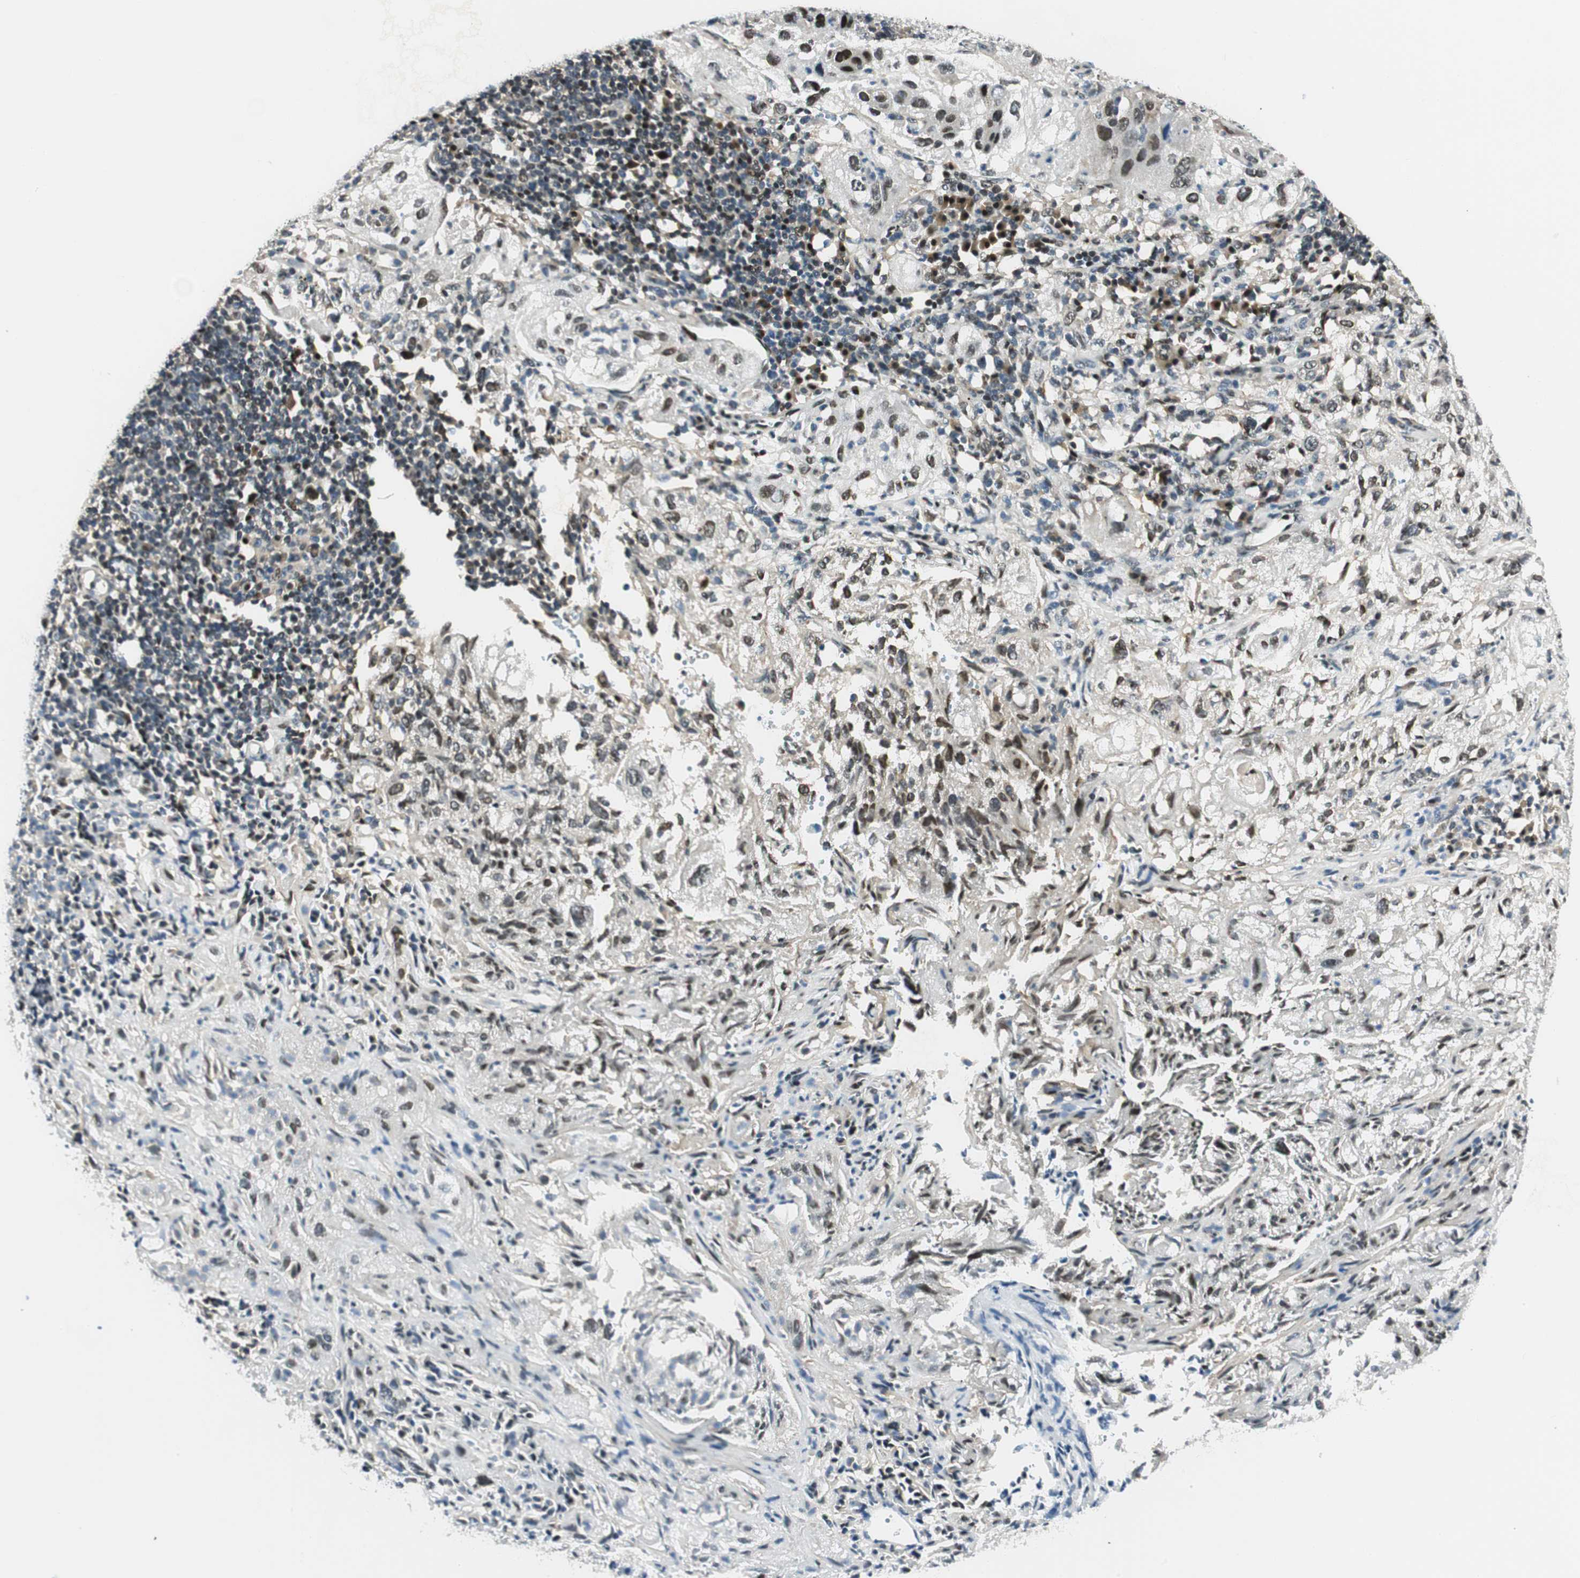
{"staining": {"intensity": "moderate", "quantity": ">75%", "location": "nuclear"}, "tissue": "lung cancer", "cell_type": "Tumor cells", "image_type": "cancer", "snomed": [{"axis": "morphology", "description": "Inflammation, NOS"}, {"axis": "morphology", "description": "Squamous cell carcinoma, NOS"}, {"axis": "topography", "description": "Lymph node"}, {"axis": "topography", "description": "Soft tissue"}, {"axis": "topography", "description": "Lung"}], "caption": "Immunohistochemistry micrograph of squamous cell carcinoma (lung) stained for a protein (brown), which demonstrates medium levels of moderate nuclear expression in approximately >75% of tumor cells.", "gene": "RING1", "patient": {"sex": "male", "age": 66}}